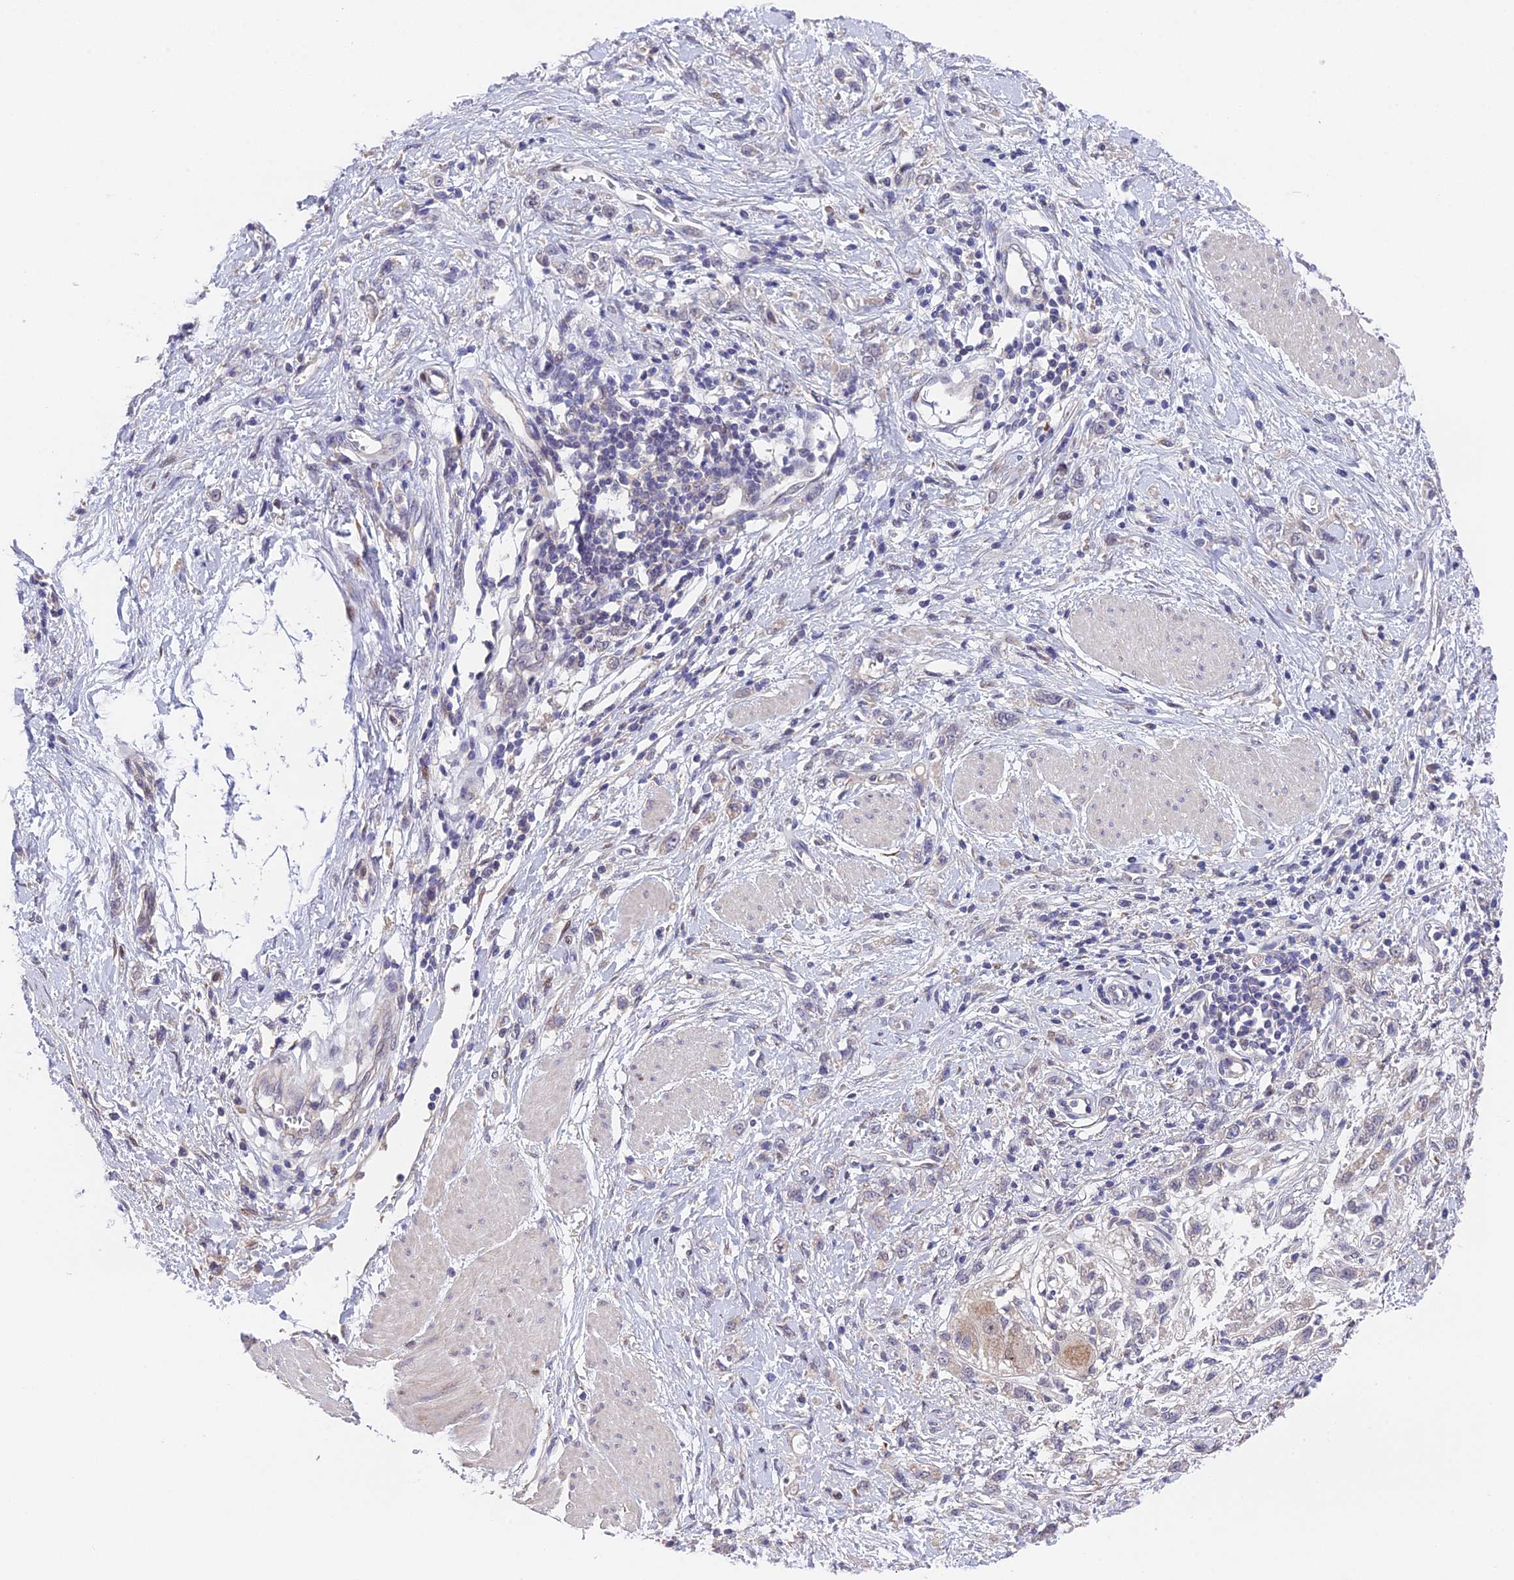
{"staining": {"intensity": "negative", "quantity": "none", "location": "none"}, "tissue": "stomach cancer", "cell_type": "Tumor cells", "image_type": "cancer", "snomed": [{"axis": "morphology", "description": "Adenocarcinoma, NOS"}, {"axis": "topography", "description": "Stomach"}], "caption": "IHC micrograph of adenocarcinoma (stomach) stained for a protein (brown), which exhibits no staining in tumor cells. (DAB immunohistochemistry (IHC) with hematoxylin counter stain).", "gene": "PUS10", "patient": {"sex": "female", "age": 76}}